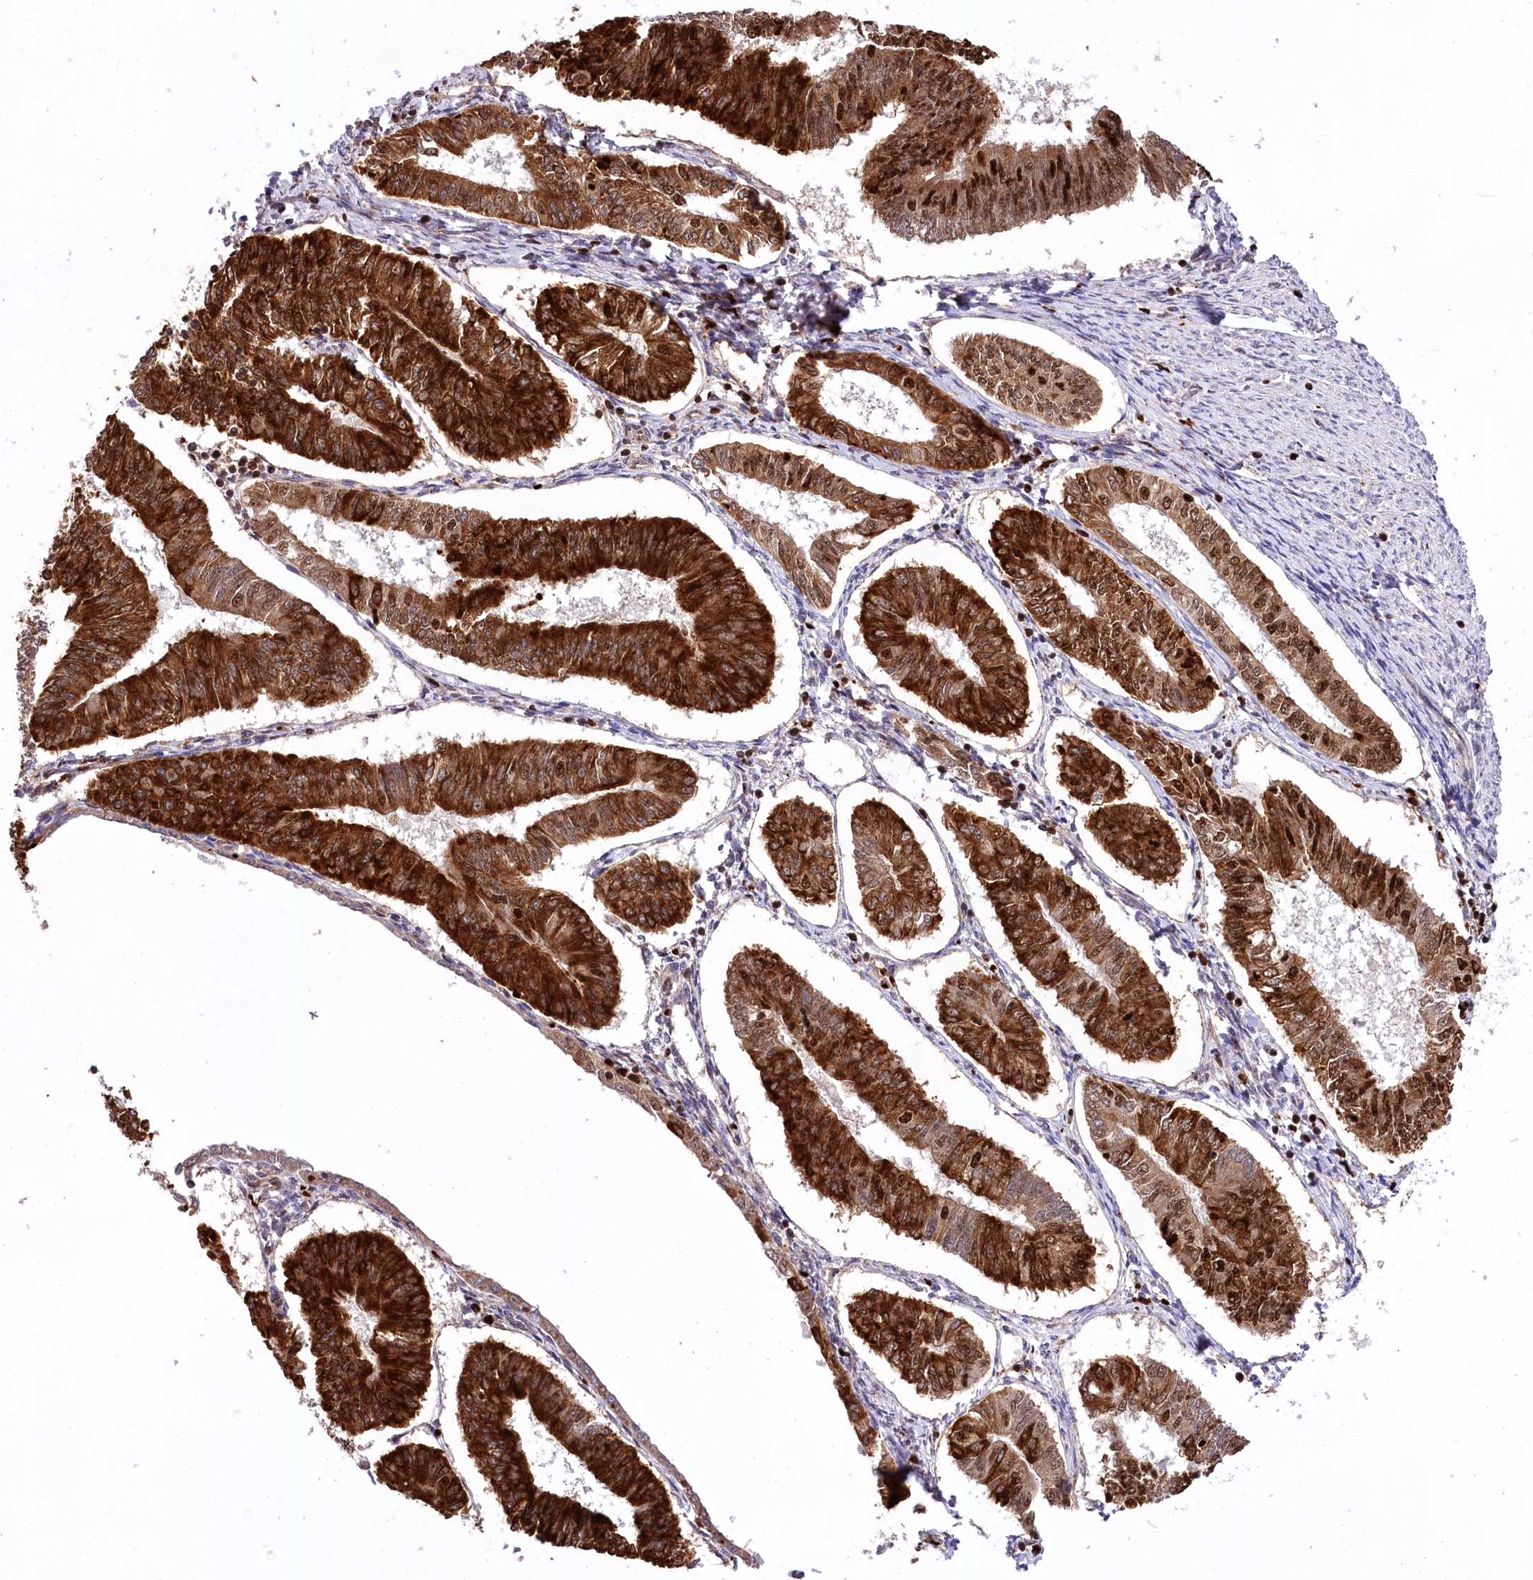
{"staining": {"intensity": "strong", "quantity": ">75%", "location": "cytoplasmic/membranous,nuclear"}, "tissue": "endometrial cancer", "cell_type": "Tumor cells", "image_type": "cancer", "snomed": [{"axis": "morphology", "description": "Adenocarcinoma, NOS"}, {"axis": "topography", "description": "Endometrium"}], "caption": "IHC staining of adenocarcinoma (endometrial), which exhibits high levels of strong cytoplasmic/membranous and nuclear positivity in approximately >75% of tumor cells indicating strong cytoplasmic/membranous and nuclear protein positivity. The staining was performed using DAB (brown) for protein detection and nuclei were counterstained in hematoxylin (blue).", "gene": "FIGN", "patient": {"sex": "female", "age": 58}}